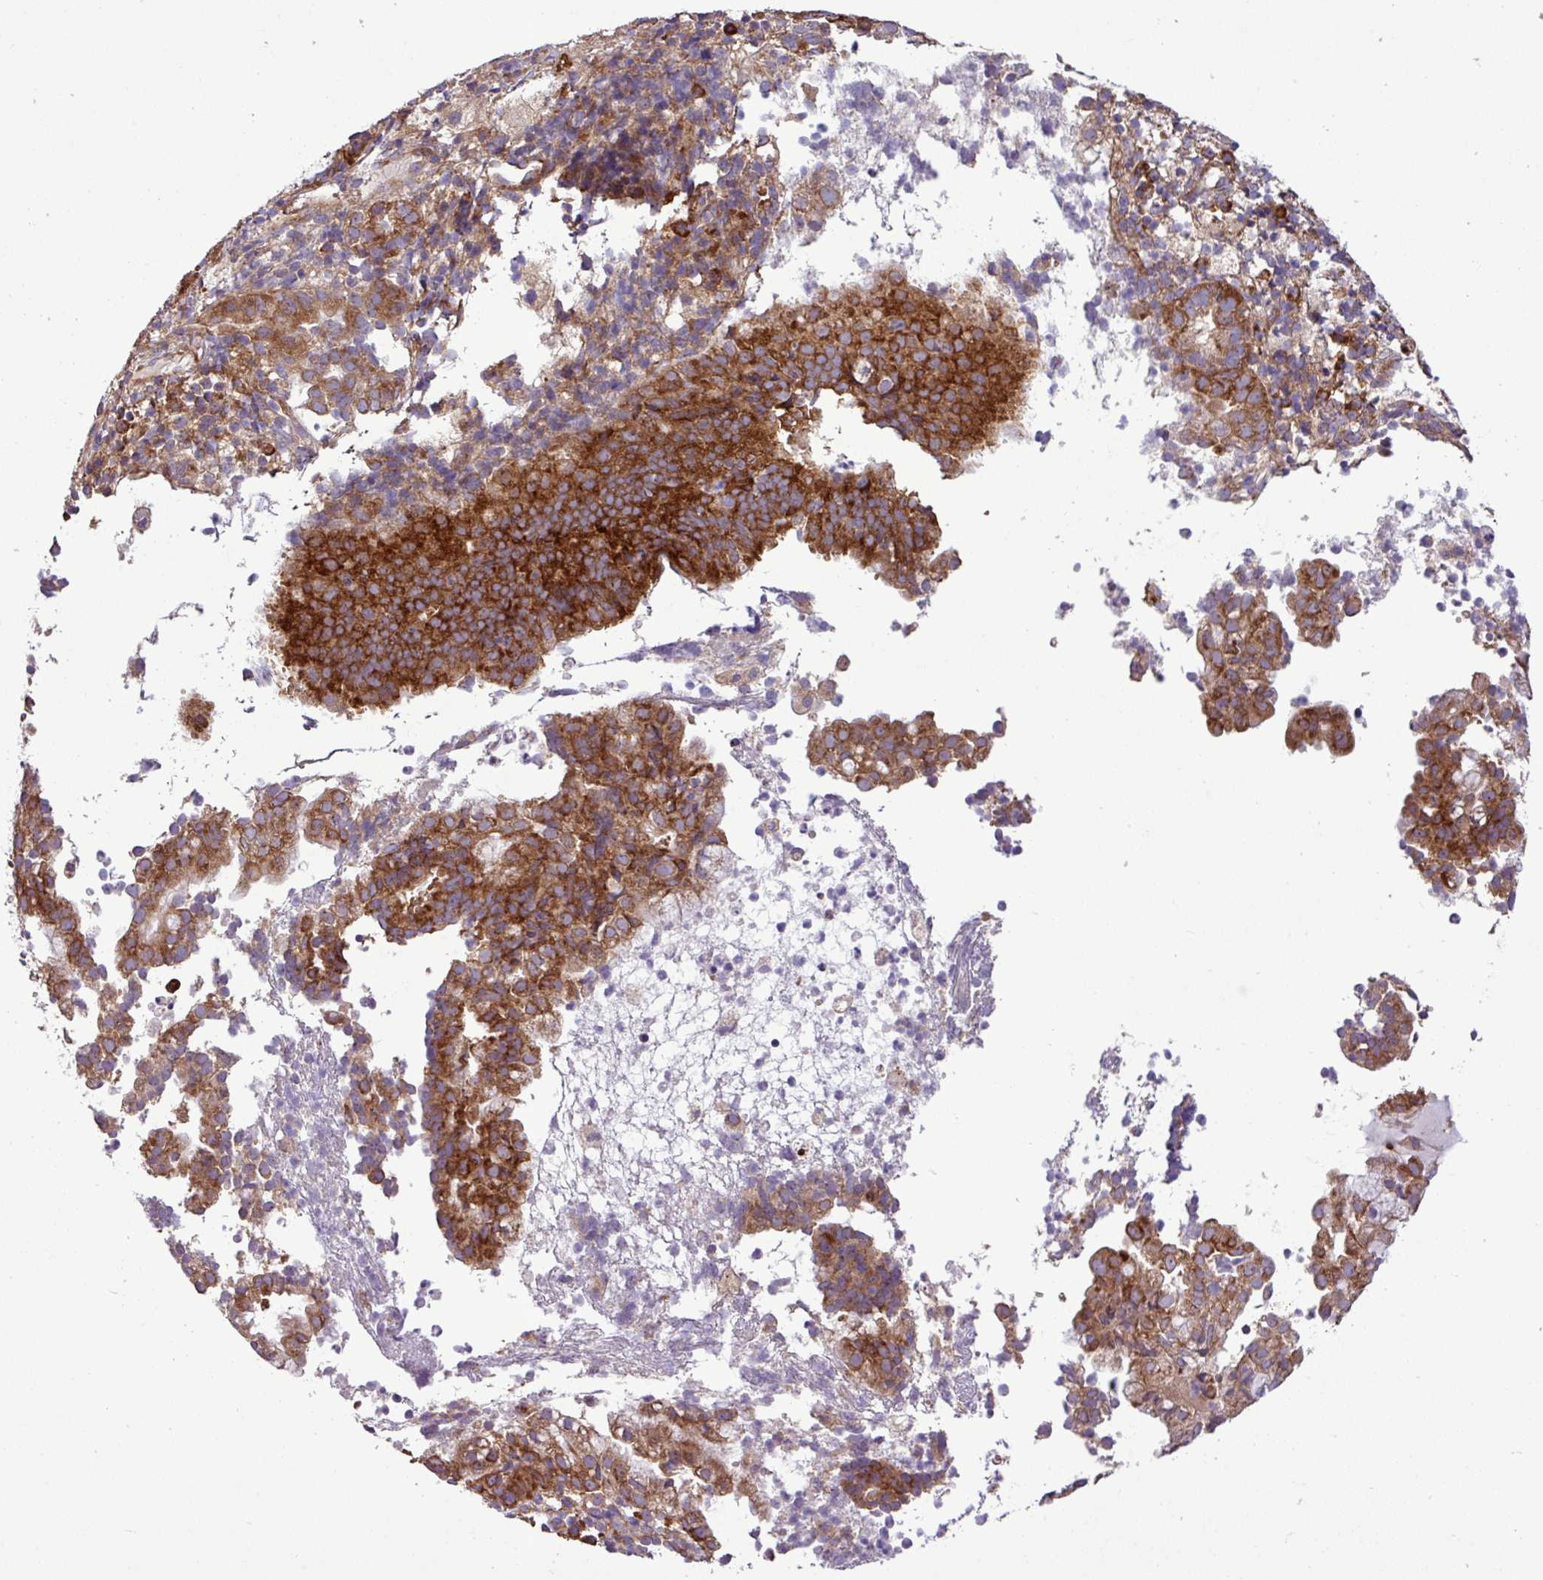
{"staining": {"intensity": "strong", "quantity": ">75%", "location": "cytoplasmic/membranous"}, "tissue": "endometrial cancer", "cell_type": "Tumor cells", "image_type": "cancer", "snomed": [{"axis": "morphology", "description": "Adenocarcinoma, NOS"}, {"axis": "topography", "description": "Endometrium"}], "caption": "Tumor cells exhibit high levels of strong cytoplasmic/membranous expression in approximately >75% of cells in endometrial cancer (adenocarcinoma).", "gene": "RPL13", "patient": {"sex": "female", "age": 80}}